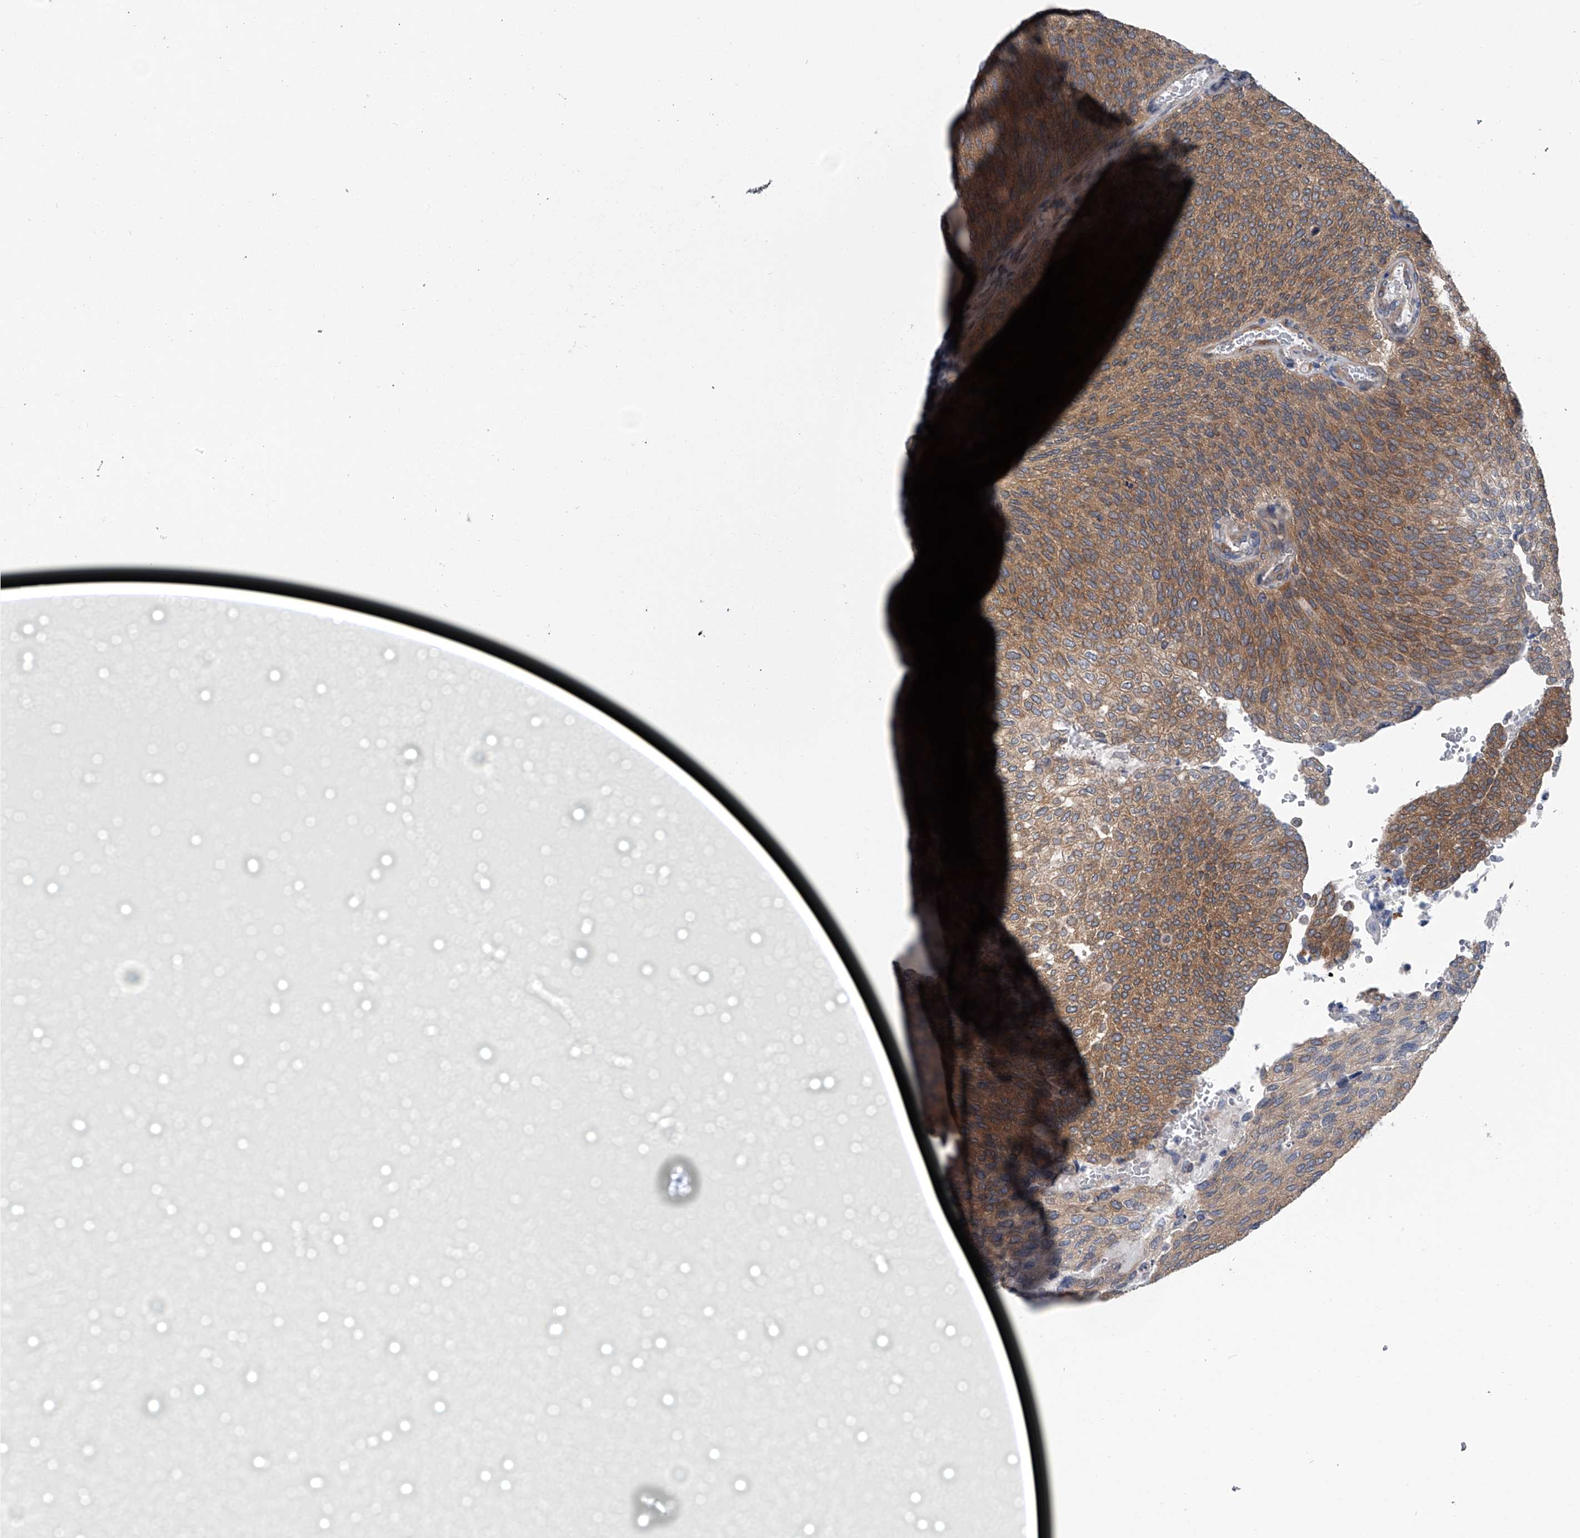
{"staining": {"intensity": "moderate", "quantity": ">75%", "location": "cytoplasmic/membranous"}, "tissue": "urothelial cancer", "cell_type": "Tumor cells", "image_type": "cancer", "snomed": [{"axis": "morphology", "description": "Urothelial carcinoma, Low grade"}, {"axis": "topography", "description": "Urinary bladder"}], "caption": "Immunohistochemical staining of urothelial carcinoma (low-grade) shows medium levels of moderate cytoplasmic/membranous protein positivity in approximately >75% of tumor cells.", "gene": "PPP2R5D", "patient": {"sex": "female", "age": 79}}